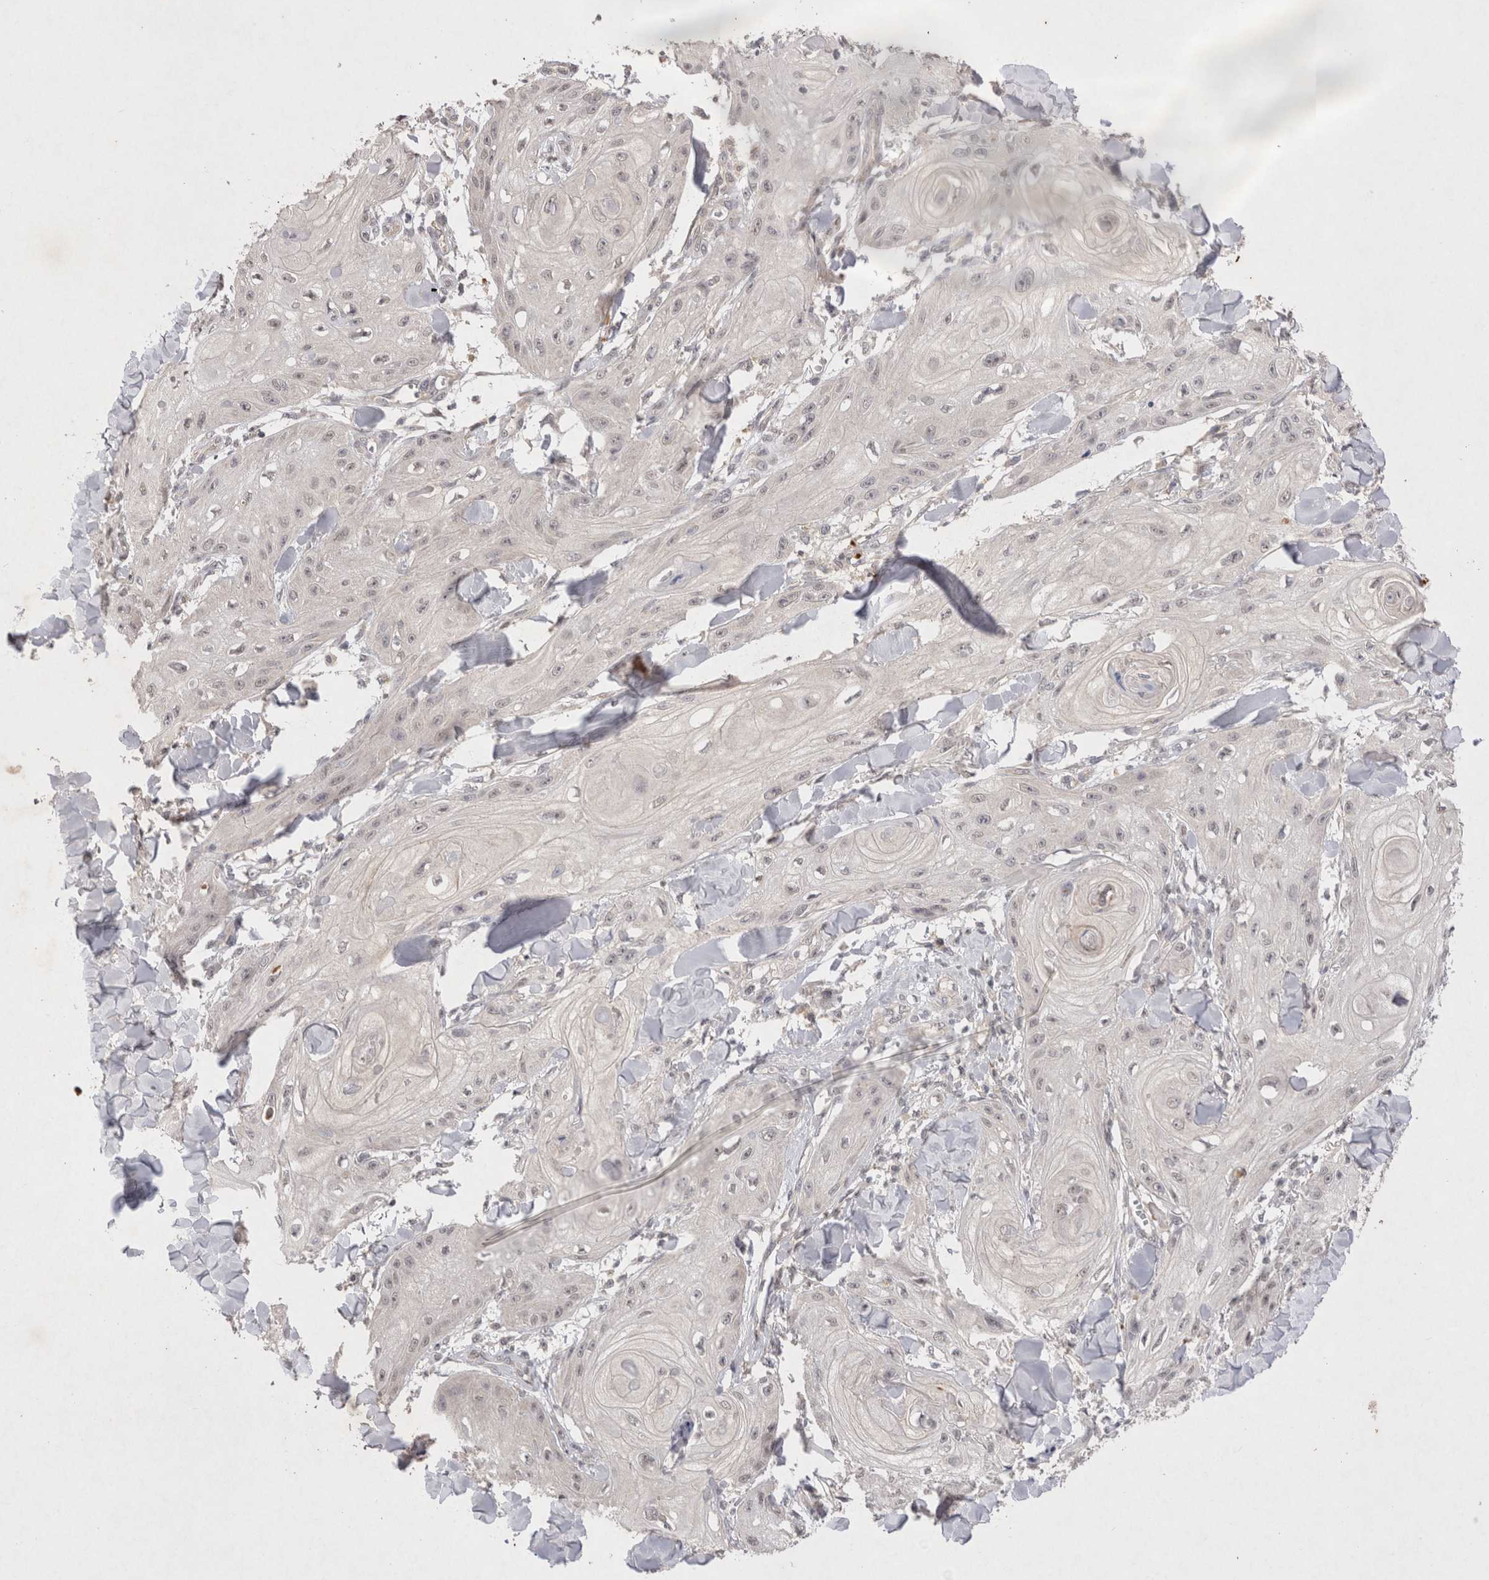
{"staining": {"intensity": "negative", "quantity": "none", "location": "none"}, "tissue": "skin cancer", "cell_type": "Tumor cells", "image_type": "cancer", "snomed": [{"axis": "morphology", "description": "Squamous cell carcinoma, NOS"}, {"axis": "topography", "description": "Skin"}], "caption": "This is an immunohistochemistry (IHC) histopathology image of human squamous cell carcinoma (skin). There is no positivity in tumor cells.", "gene": "RASSF3", "patient": {"sex": "male", "age": 74}}